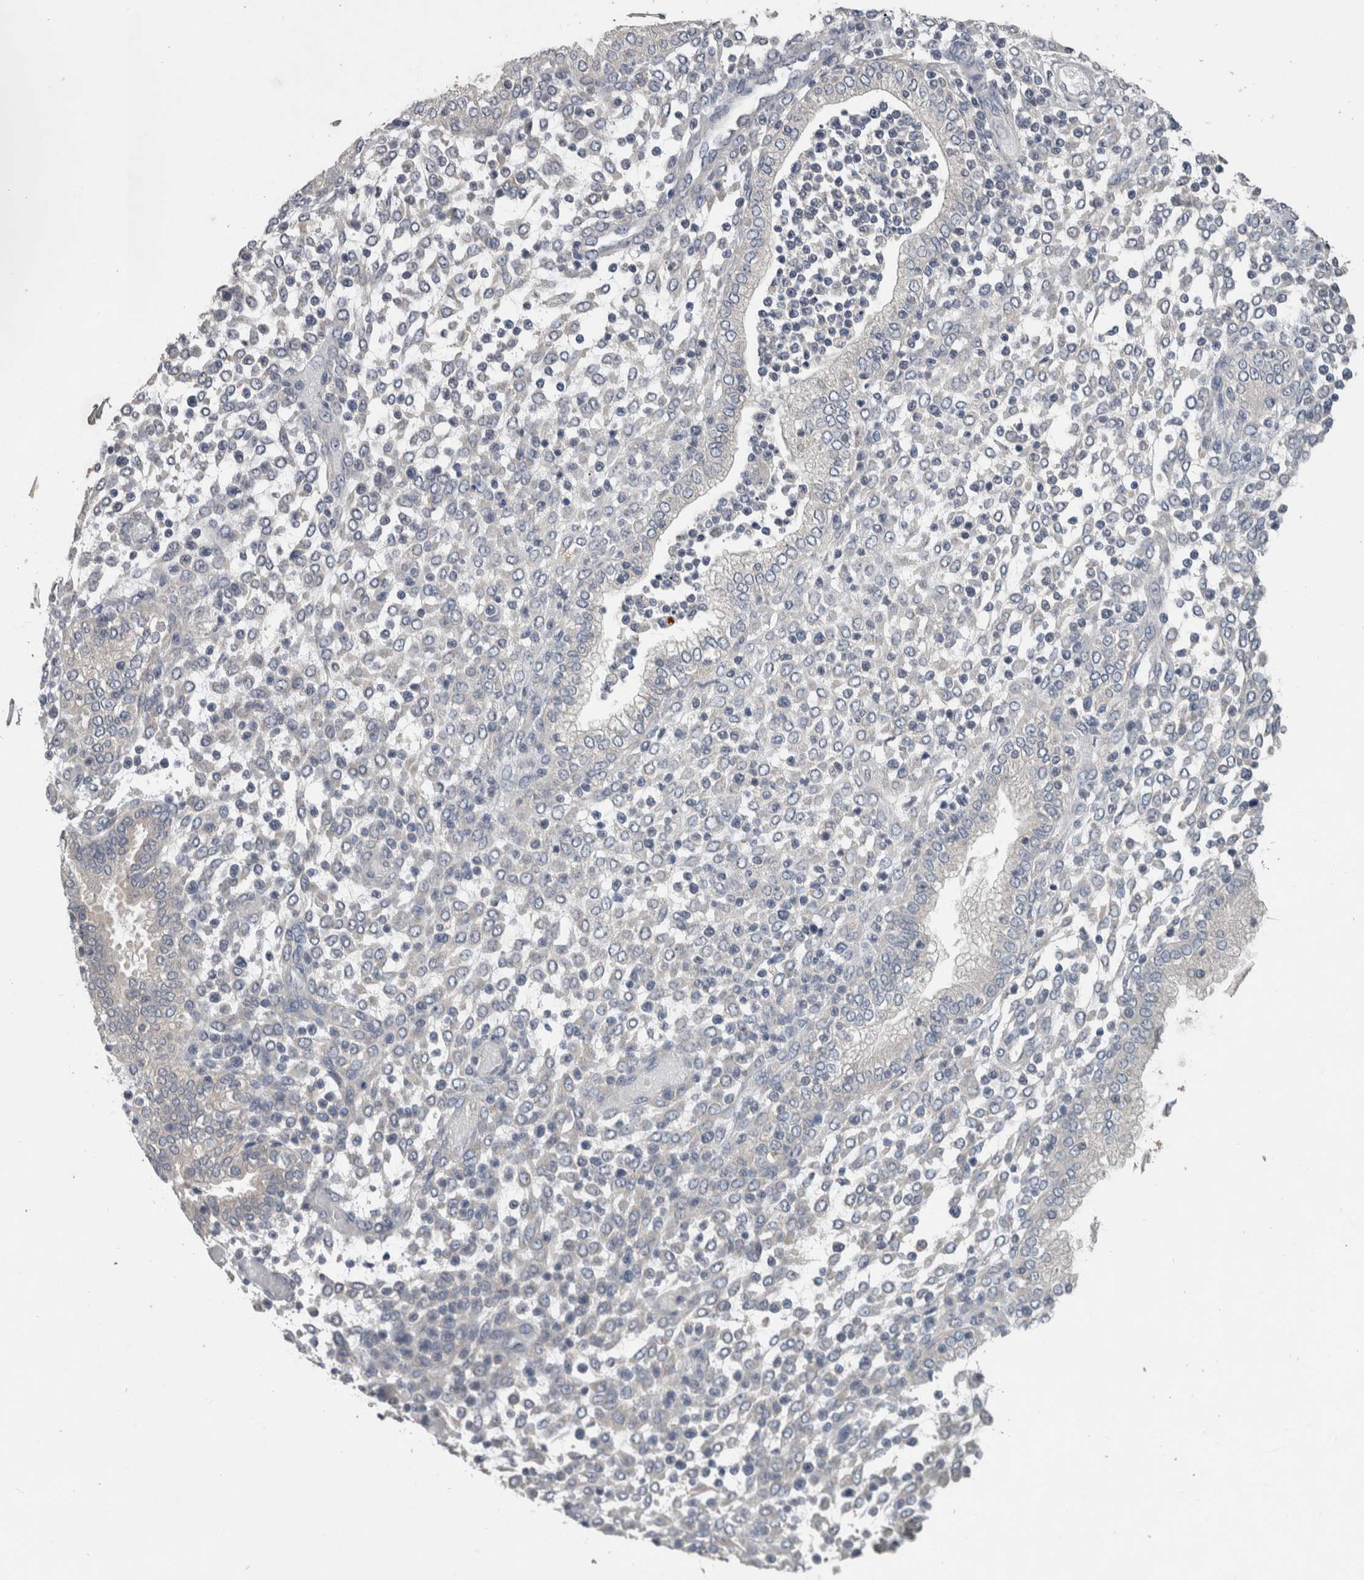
{"staining": {"intensity": "negative", "quantity": "none", "location": "none"}, "tissue": "endometrium", "cell_type": "Cells in endometrial stroma", "image_type": "normal", "snomed": [{"axis": "morphology", "description": "Normal tissue, NOS"}, {"axis": "topography", "description": "Endometrium"}], "caption": "IHC histopathology image of unremarkable endometrium stained for a protein (brown), which reveals no positivity in cells in endometrial stroma.", "gene": "SLC22A11", "patient": {"sex": "female", "age": 53}}